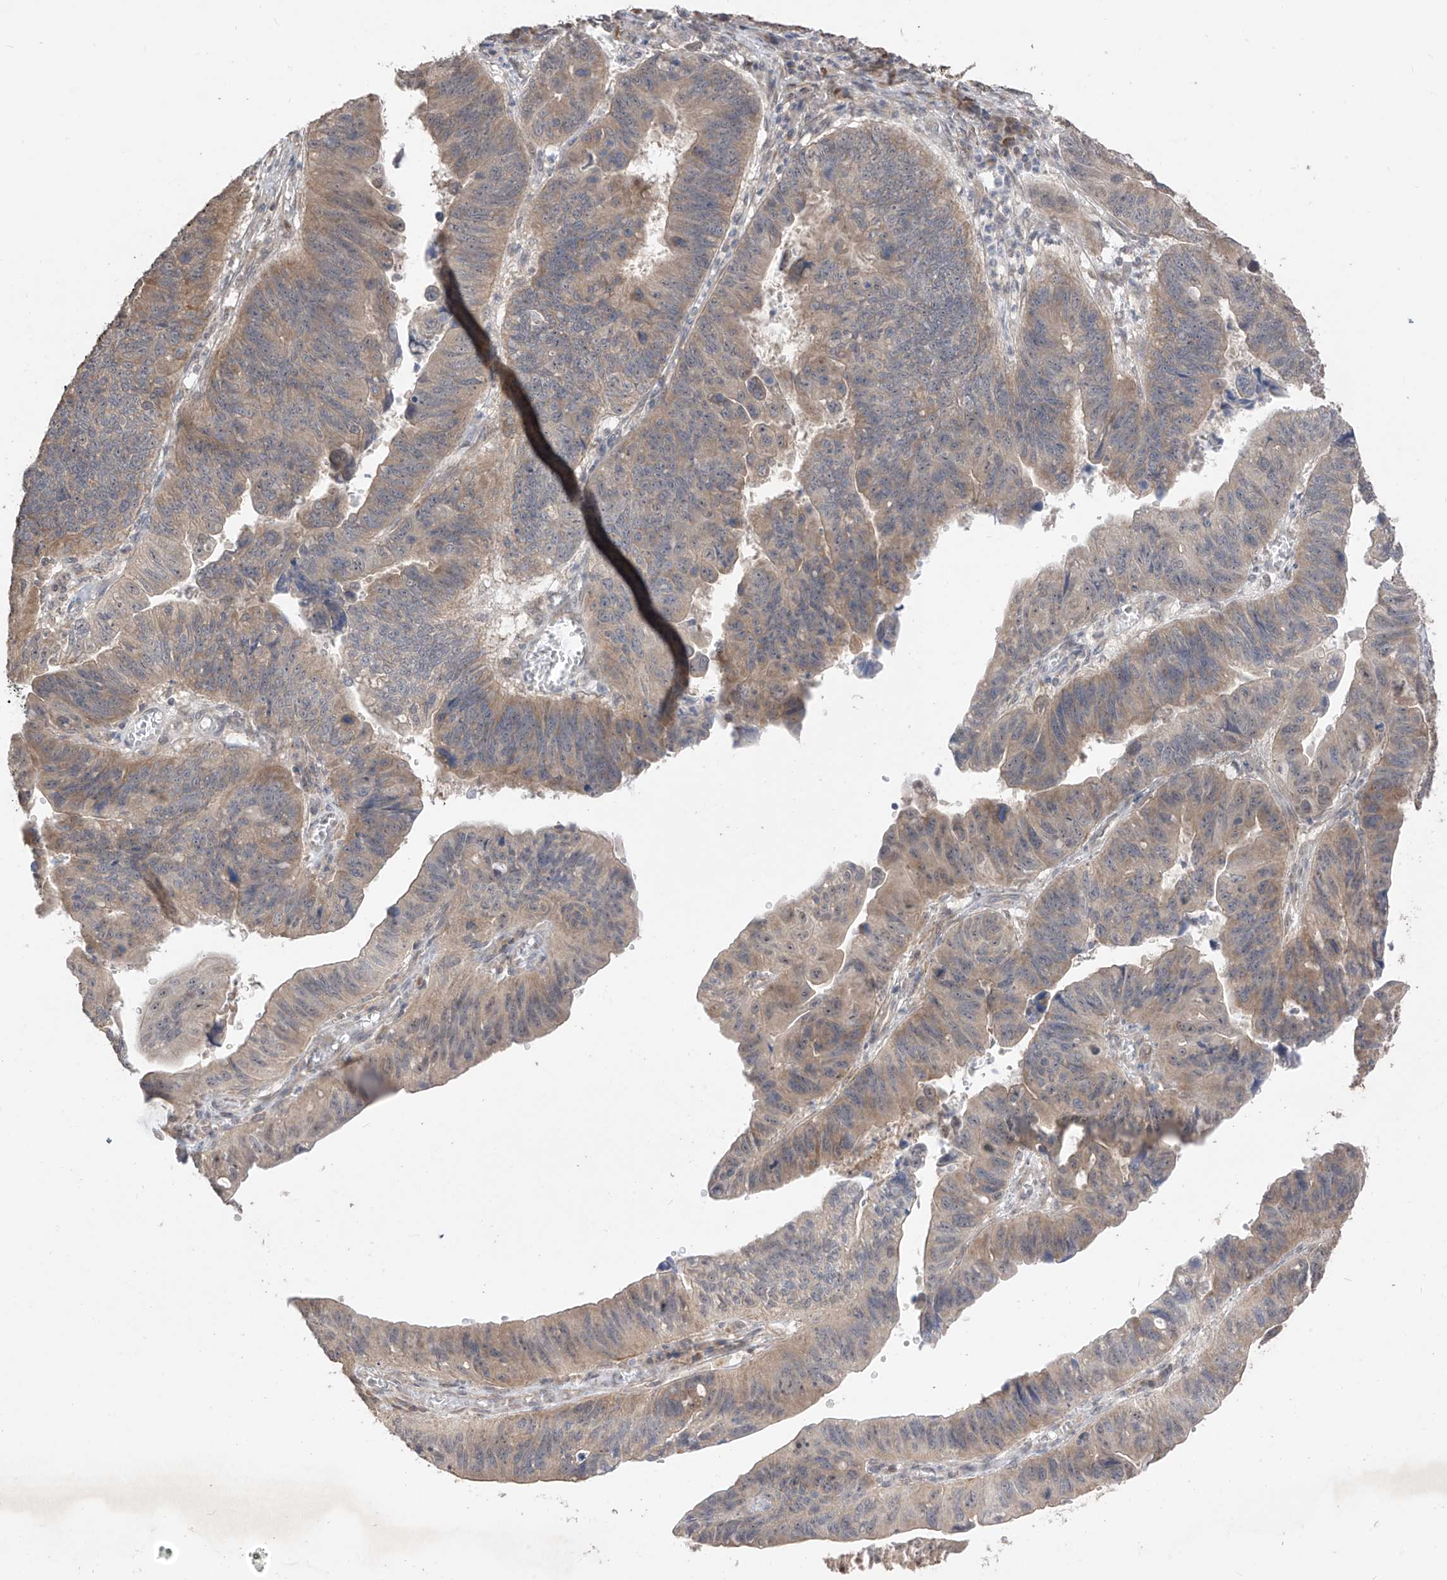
{"staining": {"intensity": "weak", "quantity": "25%-75%", "location": "cytoplasmic/membranous"}, "tissue": "stomach cancer", "cell_type": "Tumor cells", "image_type": "cancer", "snomed": [{"axis": "morphology", "description": "Adenocarcinoma, NOS"}, {"axis": "topography", "description": "Stomach"}], "caption": "This is an image of immunohistochemistry (IHC) staining of stomach adenocarcinoma, which shows weak staining in the cytoplasmic/membranous of tumor cells.", "gene": "LATS1", "patient": {"sex": "male", "age": 59}}